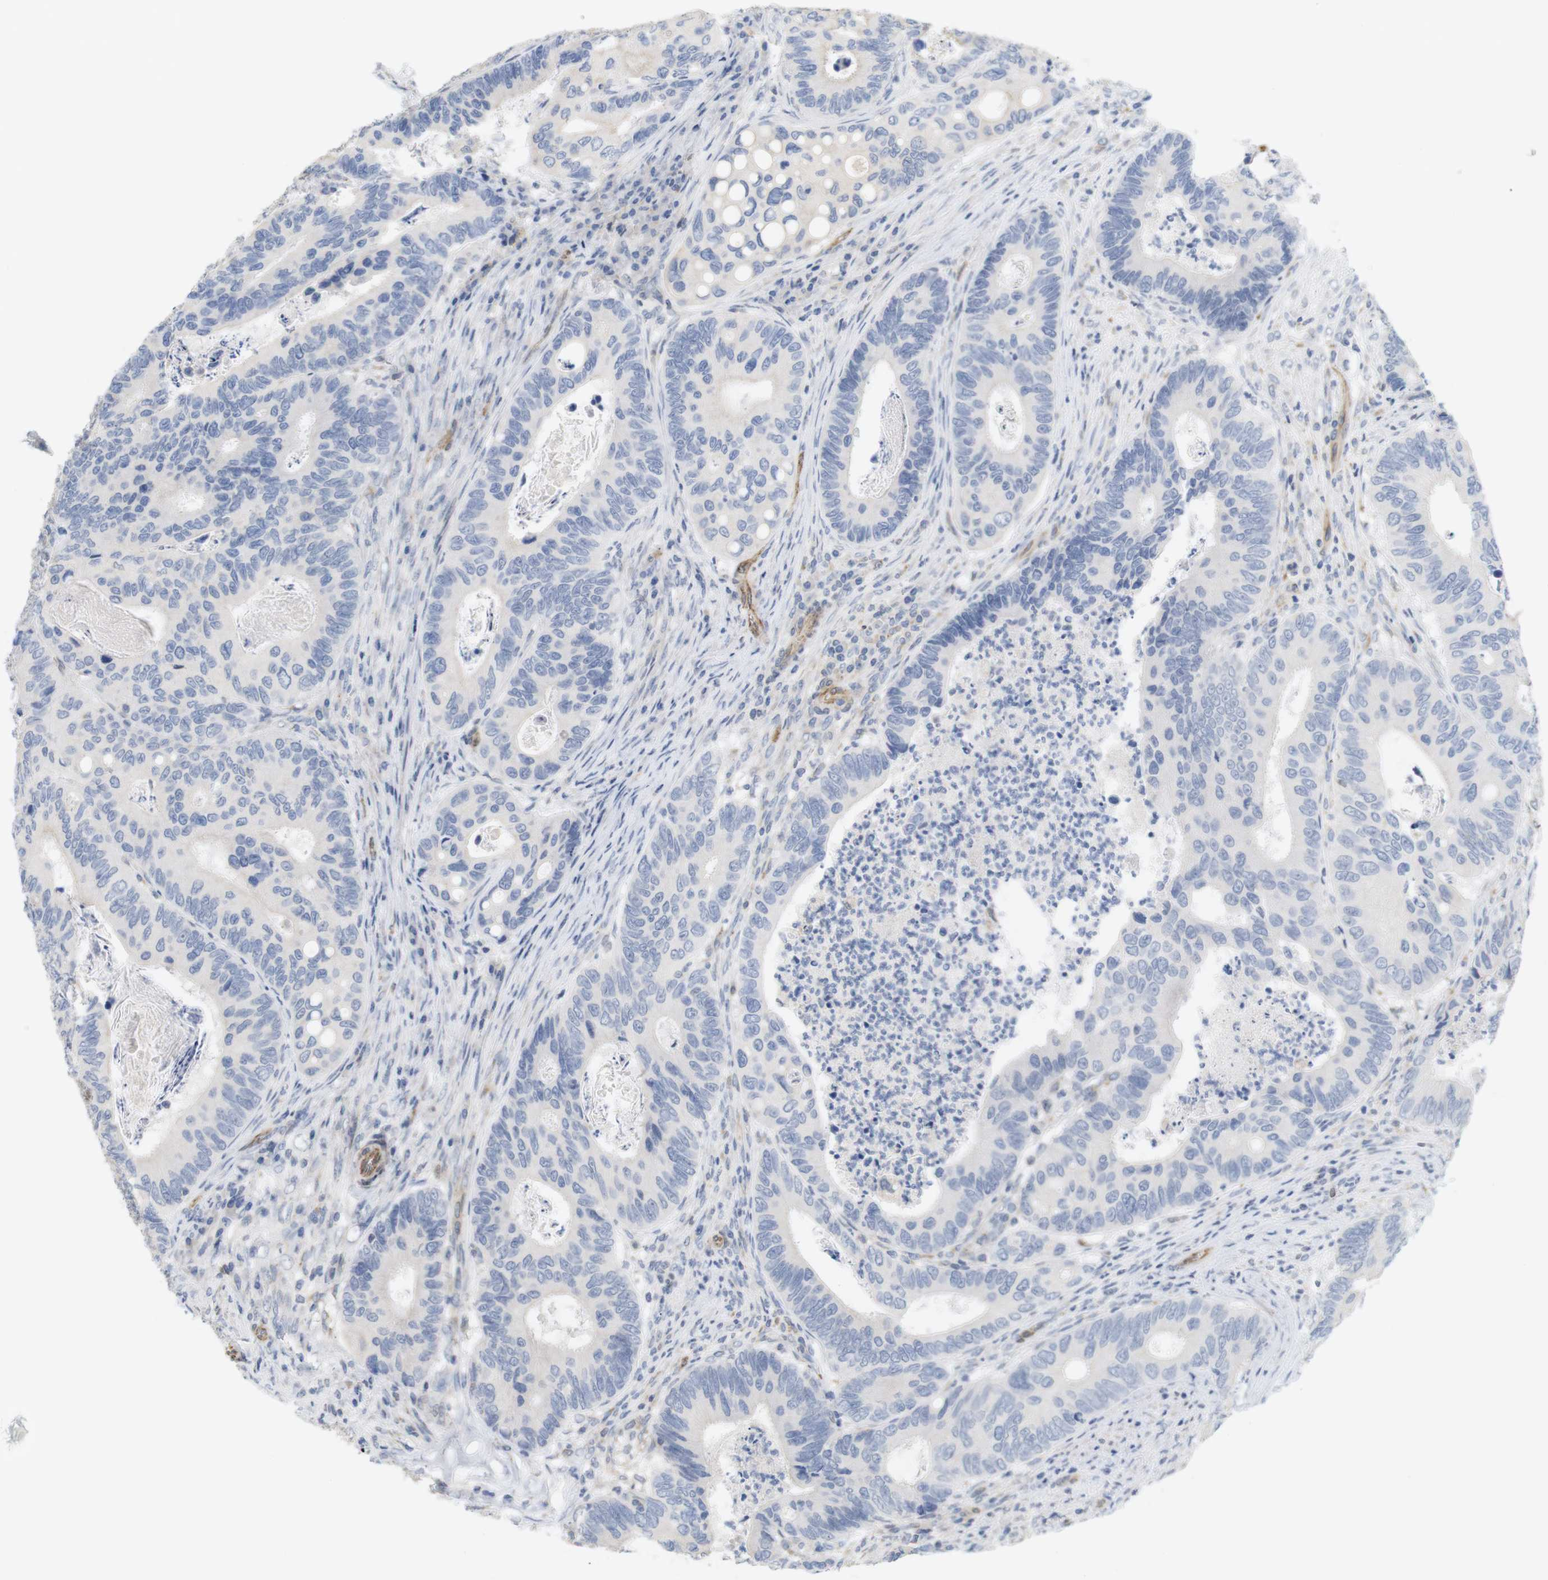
{"staining": {"intensity": "negative", "quantity": "none", "location": "none"}, "tissue": "colorectal cancer", "cell_type": "Tumor cells", "image_type": "cancer", "snomed": [{"axis": "morphology", "description": "Inflammation, NOS"}, {"axis": "morphology", "description": "Adenocarcinoma, NOS"}, {"axis": "topography", "description": "Colon"}], "caption": "IHC photomicrograph of human colorectal adenocarcinoma stained for a protein (brown), which demonstrates no expression in tumor cells. Brightfield microscopy of immunohistochemistry stained with DAB (brown) and hematoxylin (blue), captured at high magnification.", "gene": "ITPR1", "patient": {"sex": "male", "age": 72}}